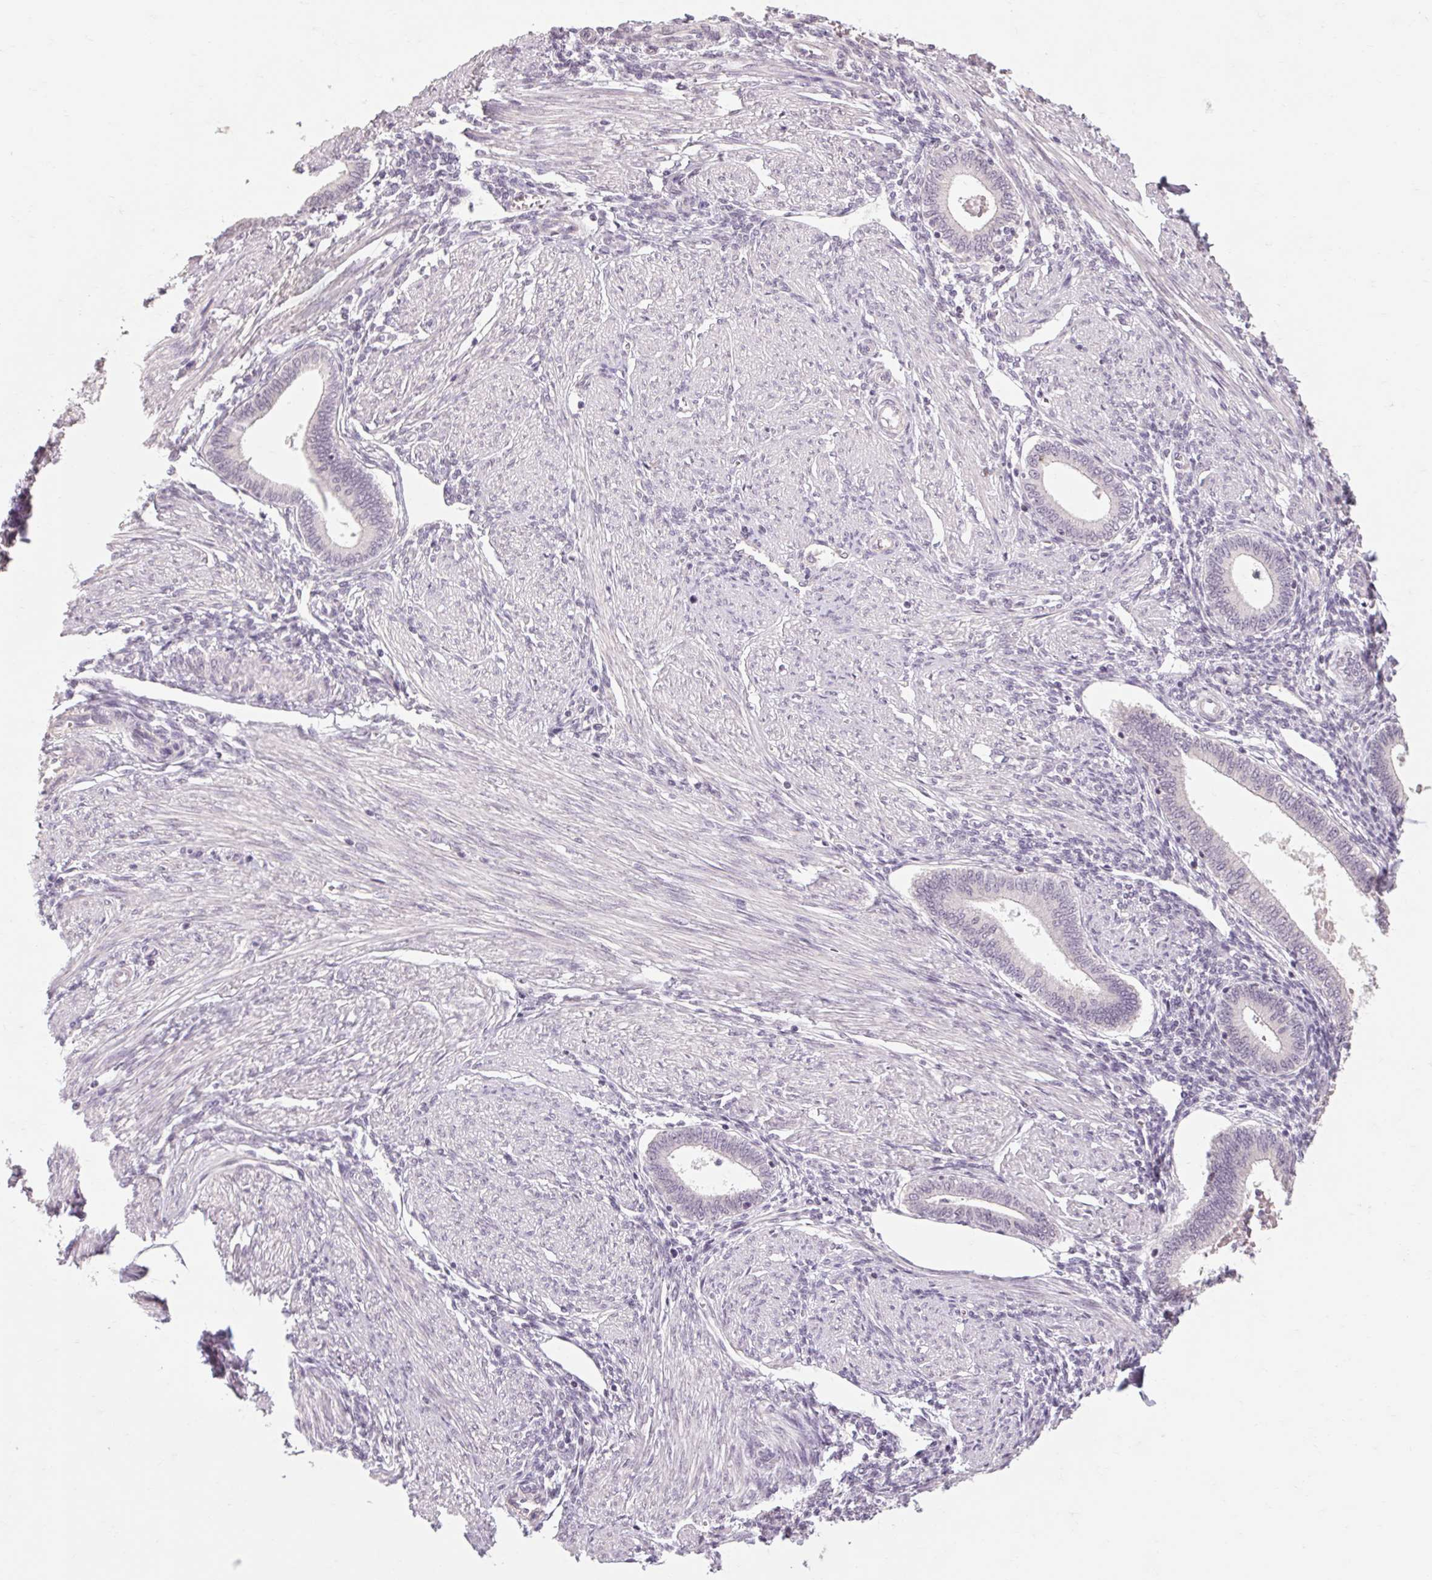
{"staining": {"intensity": "negative", "quantity": "none", "location": "none"}, "tissue": "endometrium", "cell_type": "Cells in endometrial stroma", "image_type": "normal", "snomed": [{"axis": "morphology", "description": "Normal tissue, NOS"}, {"axis": "topography", "description": "Endometrium"}], "caption": "Immunohistochemistry photomicrograph of unremarkable human endometrium stained for a protein (brown), which shows no expression in cells in endometrial stroma. (Stains: DAB (3,3'-diaminobenzidine) immunohistochemistry with hematoxylin counter stain, Microscopy: brightfield microscopy at high magnification).", "gene": "POMC", "patient": {"sex": "female", "age": 42}}